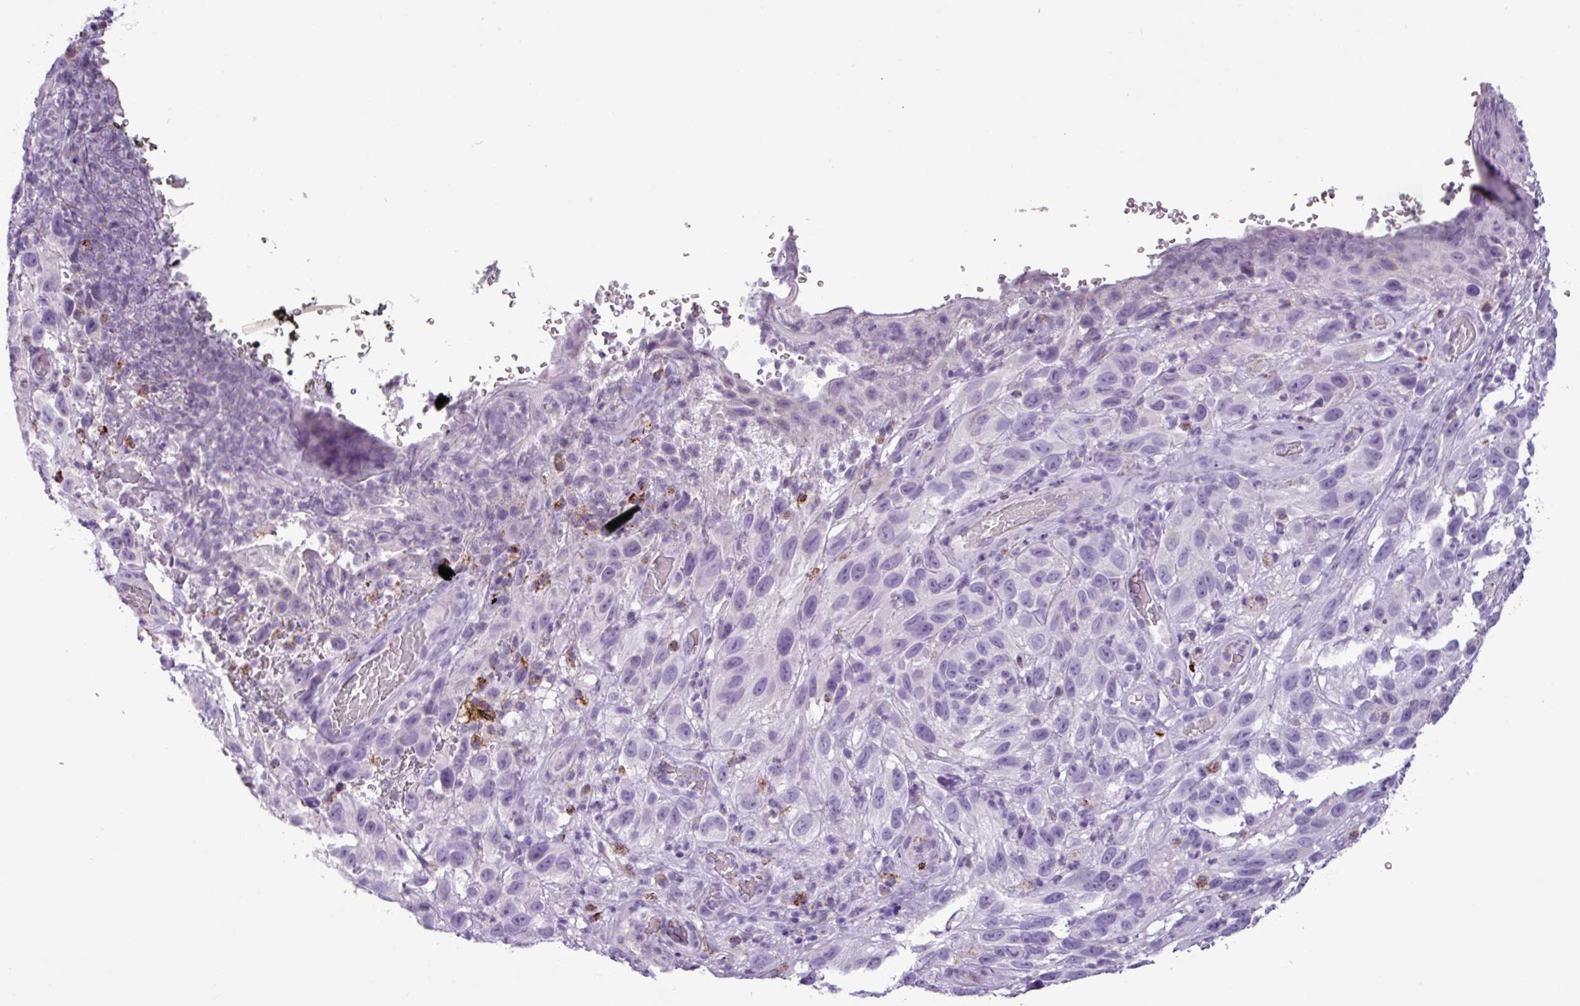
{"staining": {"intensity": "negative", "quantity": "none", "location": "none"}, "tissue": "melanoma", "cell_type": "Tumor cells", "image_type": "cancer", "snomed": [{"axis": "morphology", "description": "Malignant melanoma, NOS"}, {"axis": "topography", "description": "Skin"}], "caption": "A histopathology image of human melanoma is negative for staining in tumor cells. (Brightfield microscopy of DAB (3,3'-diaminobenzidine) immunohistochemistry (IHC) at high magnification).", "gene": "ZNF667", "patient": {"sex": "female", "age": 96}}